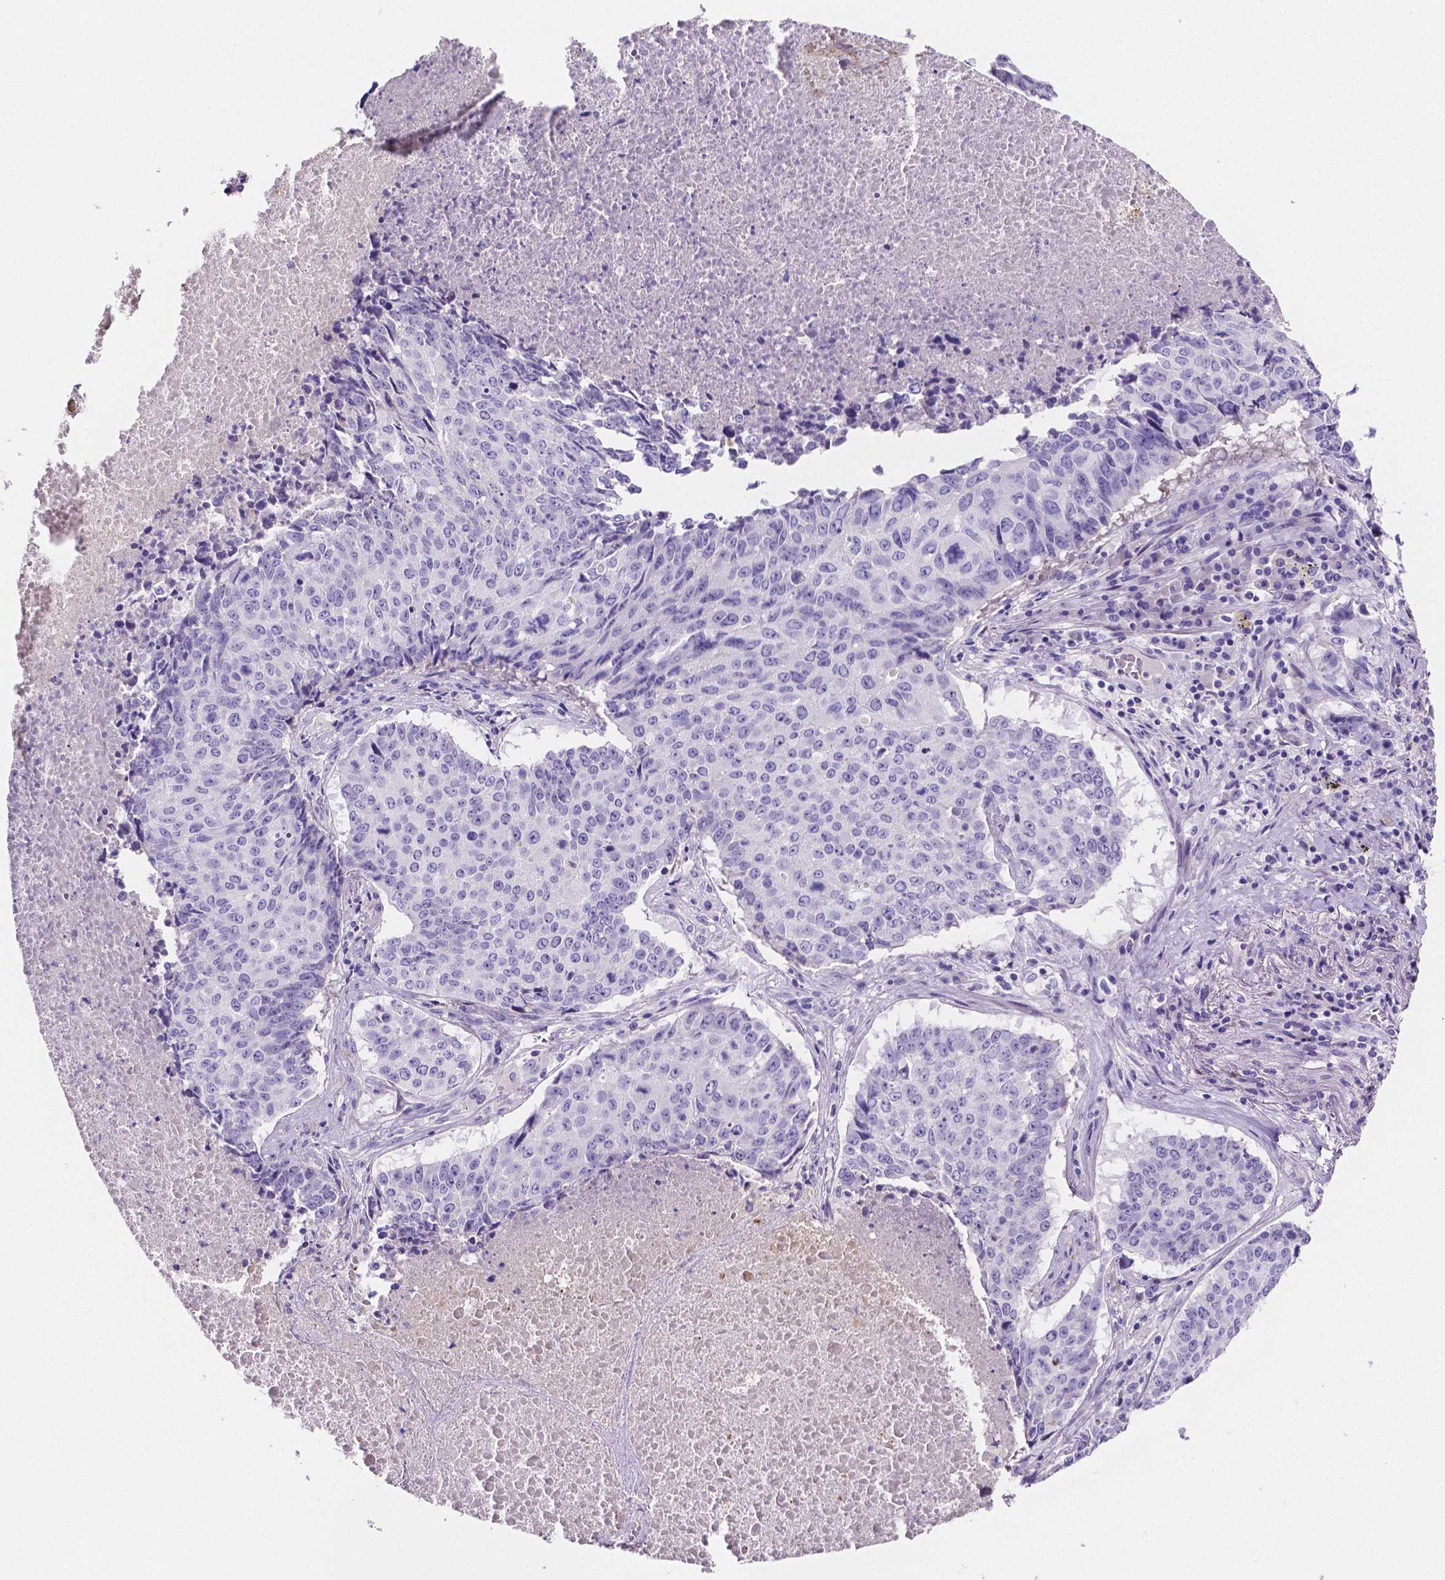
{"staining": {"intensity": "negative", "quantity": "none", "location": "none"}, "tissue": "lung cancer", "cell_type": "Tumor cells", "image_type": "cancer", "snomed": [{"axis": "morphology", "description": "Normal tissue, NOS"}, {"axis": "morphology", "description": "Squamous cell carcinoma, NOS"}, {"axis": "topography", "description": "Bronchus"}, {"axis": "topography", "description": "Lung"}], "caption": "High power microscopy photomicrograph of an immunohistochemistry histopathology image of lung squamous cell carcinoma, revealing no significant staining in tumor cells. (Stains: DAB immunohistochemistry (IHC) with hematoxylin counter stain, Microscopy: brightfield microscopy at high magnification).", "gene": "NRGN", "patient": {"sex": "male", "age": 64}}